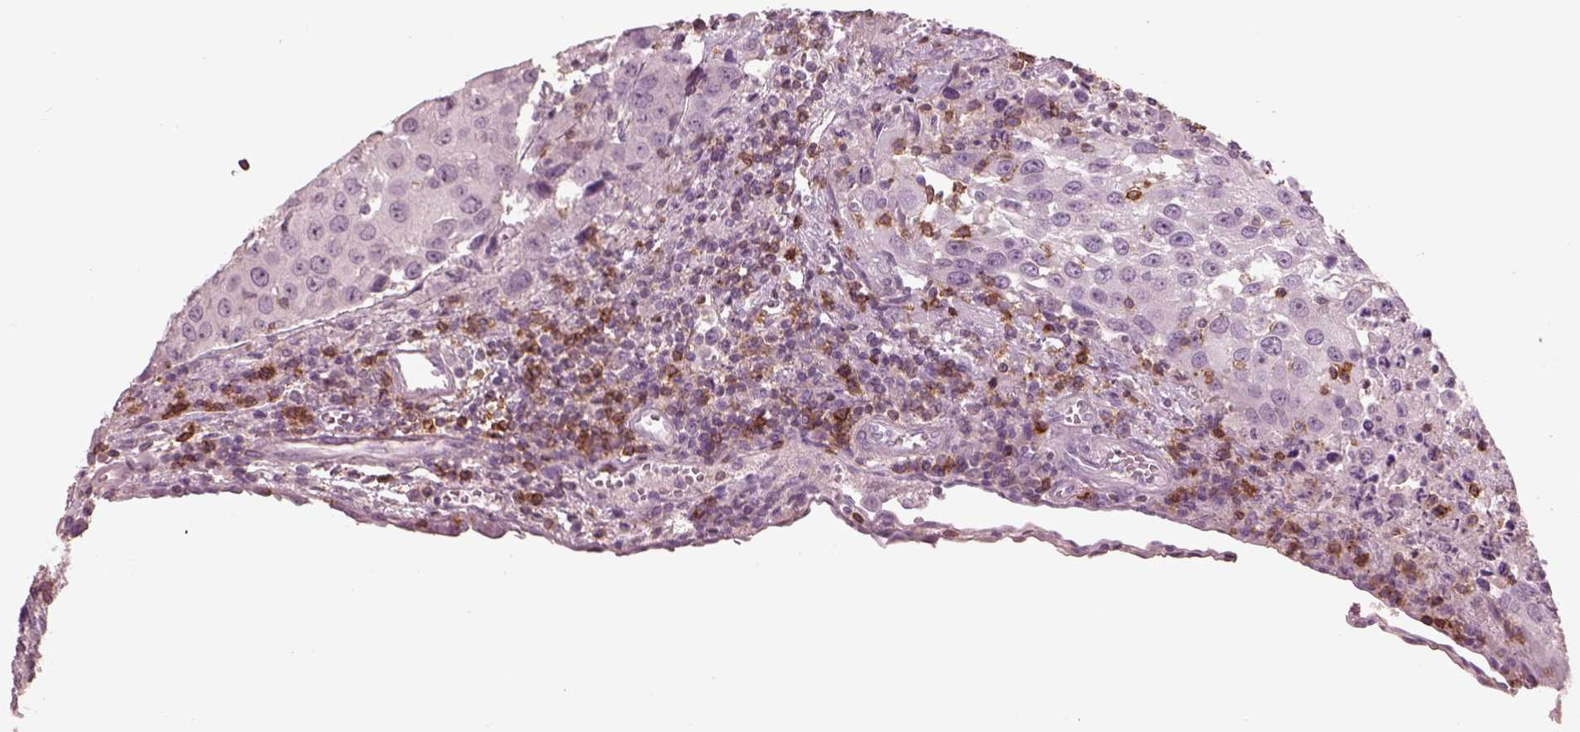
{"staining": {"intensity": "negative", "quantity": "none", "location": "none"}, "tissue": "urothelial cancer", "cell_type": "Tumor cells", "image_type": "cancer", "snomed": [{"axis": "morphology", "description": "Urothelial carcinoma, High grade"}, {"axis": "topography", "description": "Urinary bladder"}], "caption": "Human urothelial cancer stained for a protein using immunohistochemistry (IHC) demonstrates no staining in tumor cells.", "gene": "PDCD1", "patient": {"sex": "female", "age": 85}}